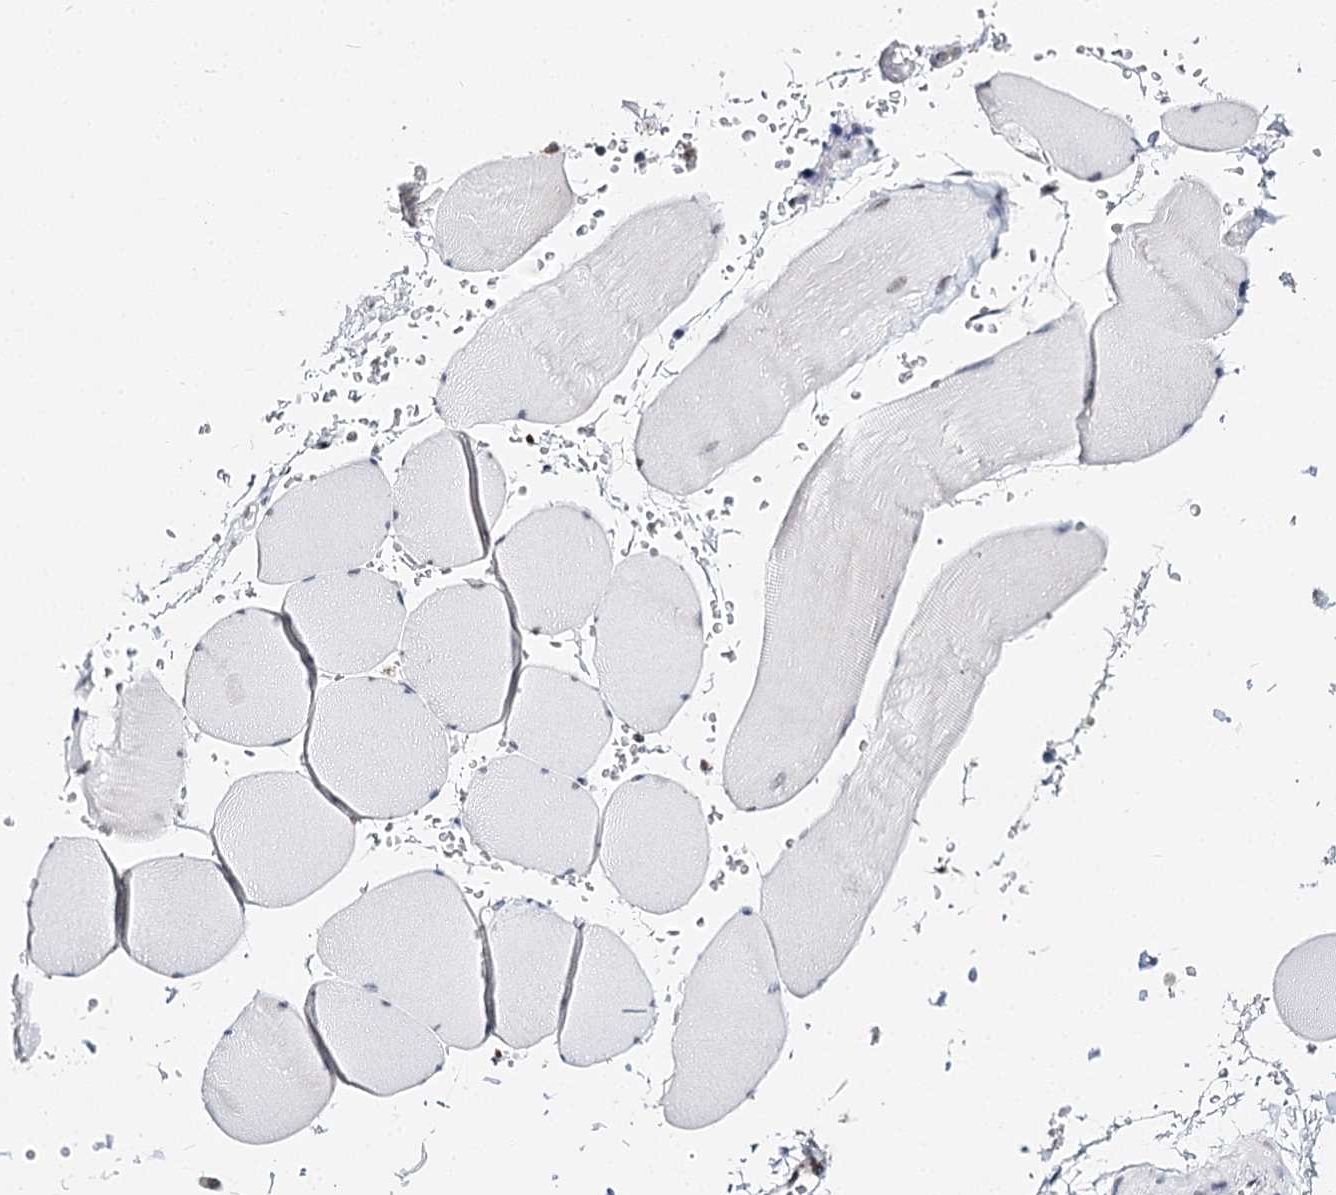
{"staining": {"intensity": "moderate", "quantity": "25%-75%", "location": "nuclear"}, "tissue": "skeletal muscle", "cell_type": "Myocytes", "image_type": "normal", "snomed": [{"axis": "morphology", "description": "Normal tissue, NOS"}, {"axis": "topography", "description": "Skeletal muscle"}, {"axis": "topography", "description": "Head-Neck"}], "caption": "Immunohistochemical staining of benign human skeletal muscle shows medium levels of moderate nuclear staining in approximately 25%-75% of myocytes.", "gene": "BARD1", "patient": {"sex": "male", "age": 66}}